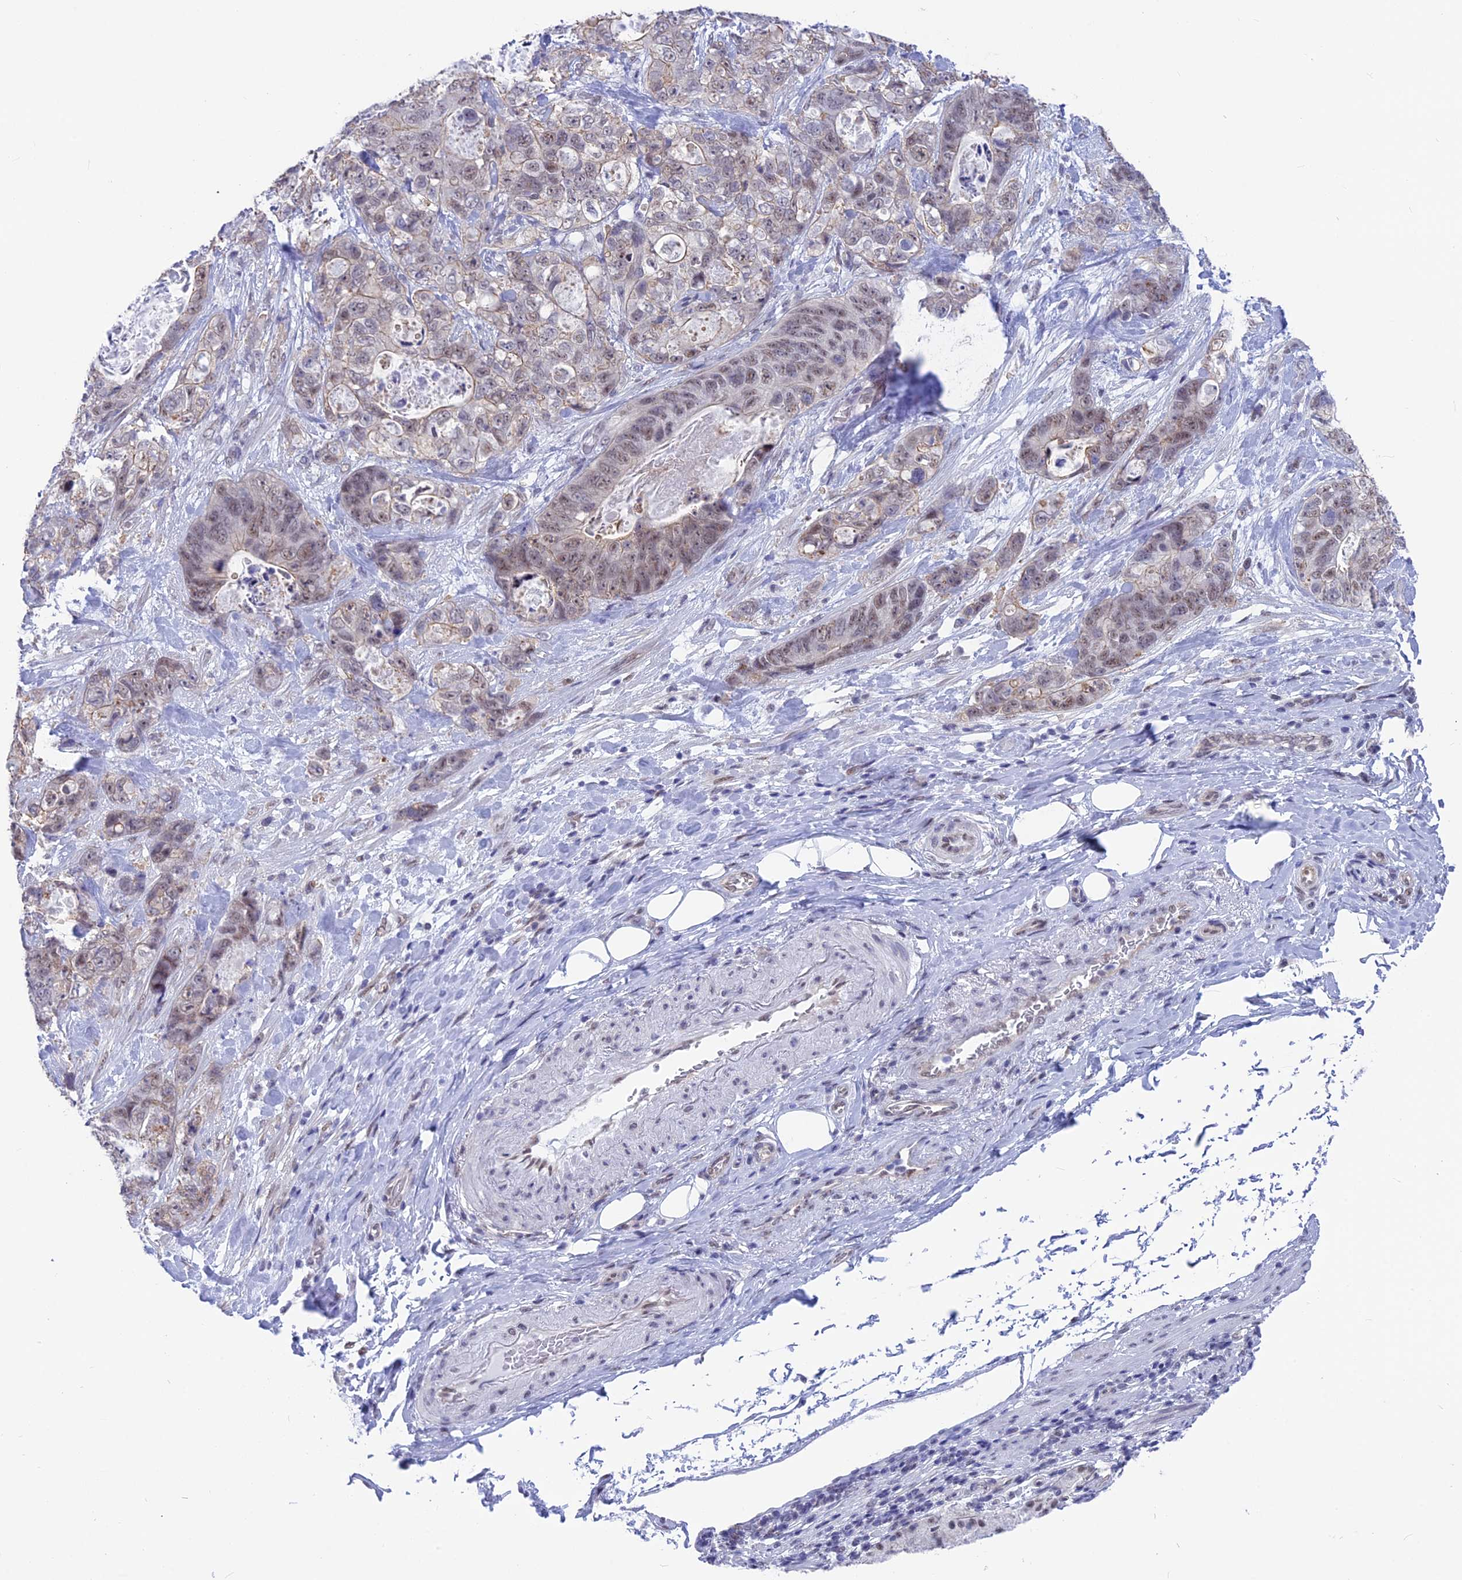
{"staining": {"intensity": "weak", "quantity": ">75%", "location": "cytoplasmic/membranous,nuclear"}, "tissue": "stomach cancer", "cell_type": "Tumor cells", "image_type": "cancer", "snomed": [{"axis": "morphology", "description": "Normal tissue, NOS"}, {"axis": "morphology", "description": "Adenocarcinoma, NOS"}, {"axis": "topography", "description": "Stomach"}], "caption": "Protein analysis of stomach cancer tissue displays weak cytoplasmic/membranous and nuclear expression in approximately >75% of tumor cells.", "gene": "SRSF5", "patient": {"sex": "female", "age": 89}}